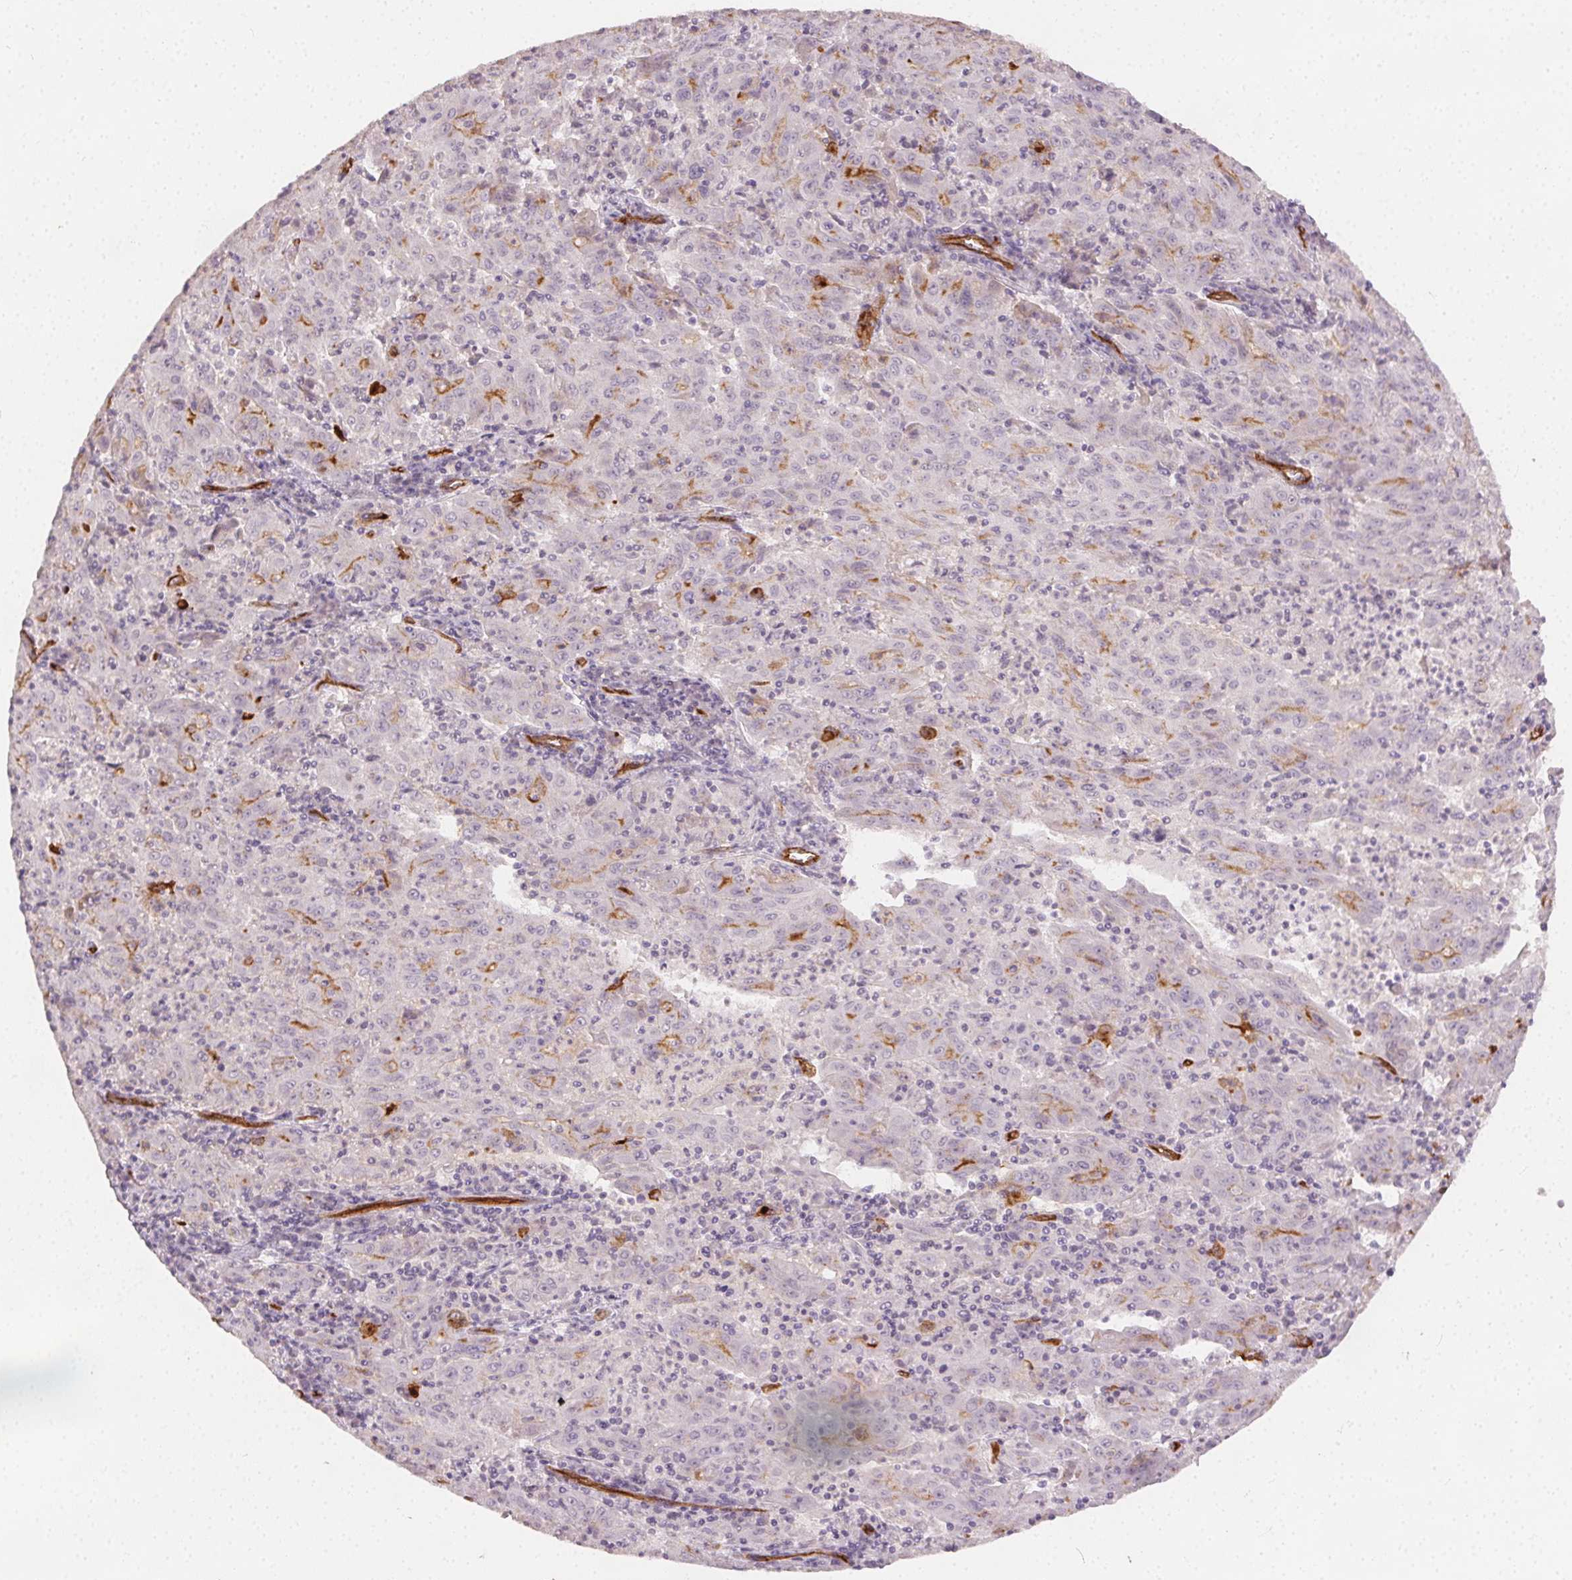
{"staining": {"intensity": "strong", "quantity": "<25%", "location": "cytoplasmic/membranous"}, "tissue": "pancreatic cancer", "cell_type": "Tumor cells", "image_type": "cancer", "snomed": [{"axis": "morphology", "description": "Adenocarcinoma, NOS"}, {"axis": "topography", "description": "Pancreas"}], "caption": "DAB immunohistochemical staining of human pancreatic cancer (adenocarcinoma) reveals strong cytoplasmic/membranous protein expression in approximately <25% of tumor cells.", "gene": "PODXL", "patient": {"sex": "male", "age": 63}}